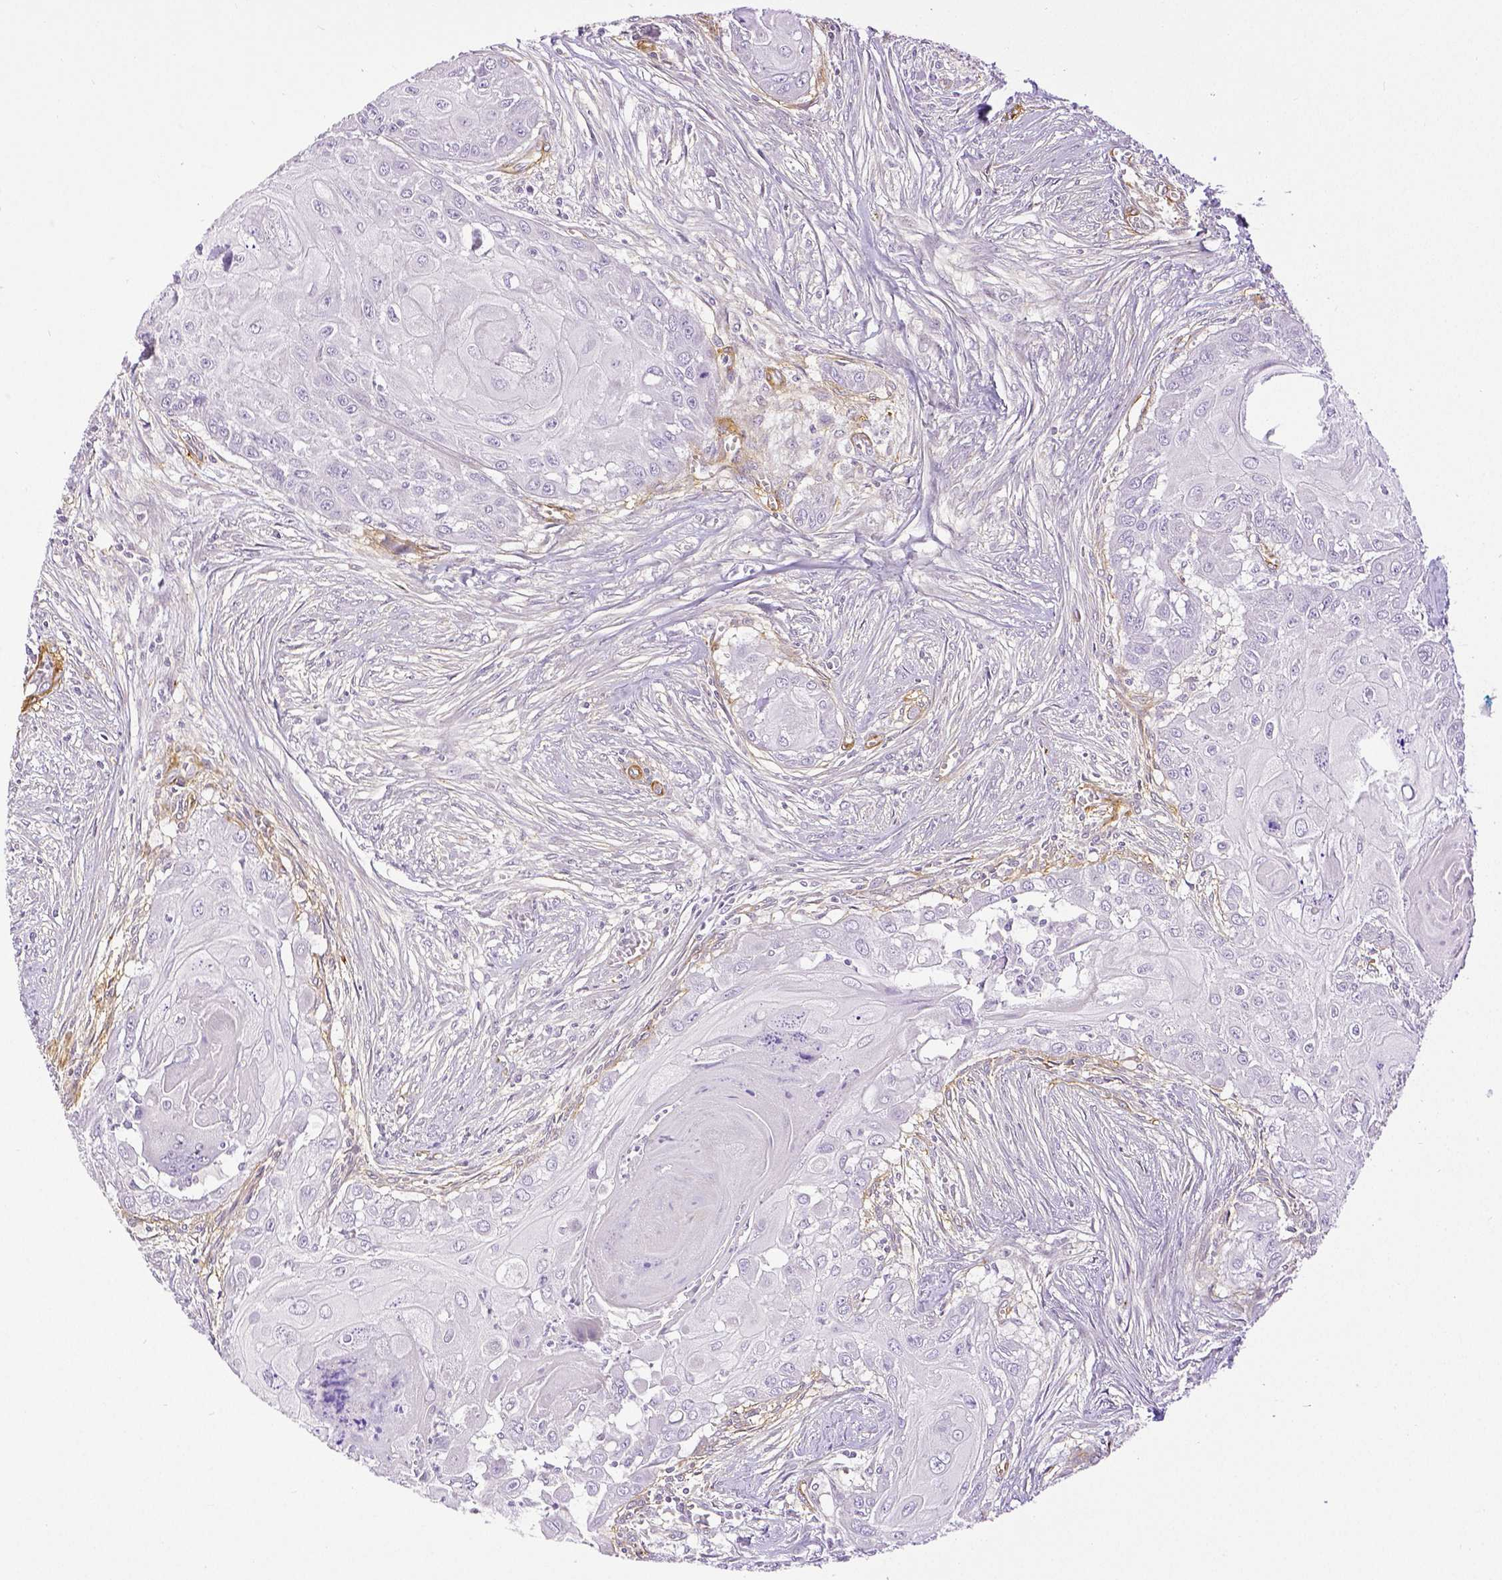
{"staining": {"intensity": "negative", "quantity": "none", "location": "none"}, "tissue": "head and neck cancer", "cell_type": "Tumor cells", "image_type": "cancer", "snomed": [{"axis": "morphology", "description": "Squamous cell carcinoma, NOS"}, {"axis": "topography", "description": "Oral tissue"}, {"axis": "topography", "description": "Head-Neck"}], "caption": "Tumor cells show no significant positivity in head and neck cancer. The staining is performed using DAB (3,3'-diaminobenzidine) brown chromogen with nuclei counter-stained in using hematoxylin.", "gene": "THY1", "patient": {"sex": "male", "age": 71}}